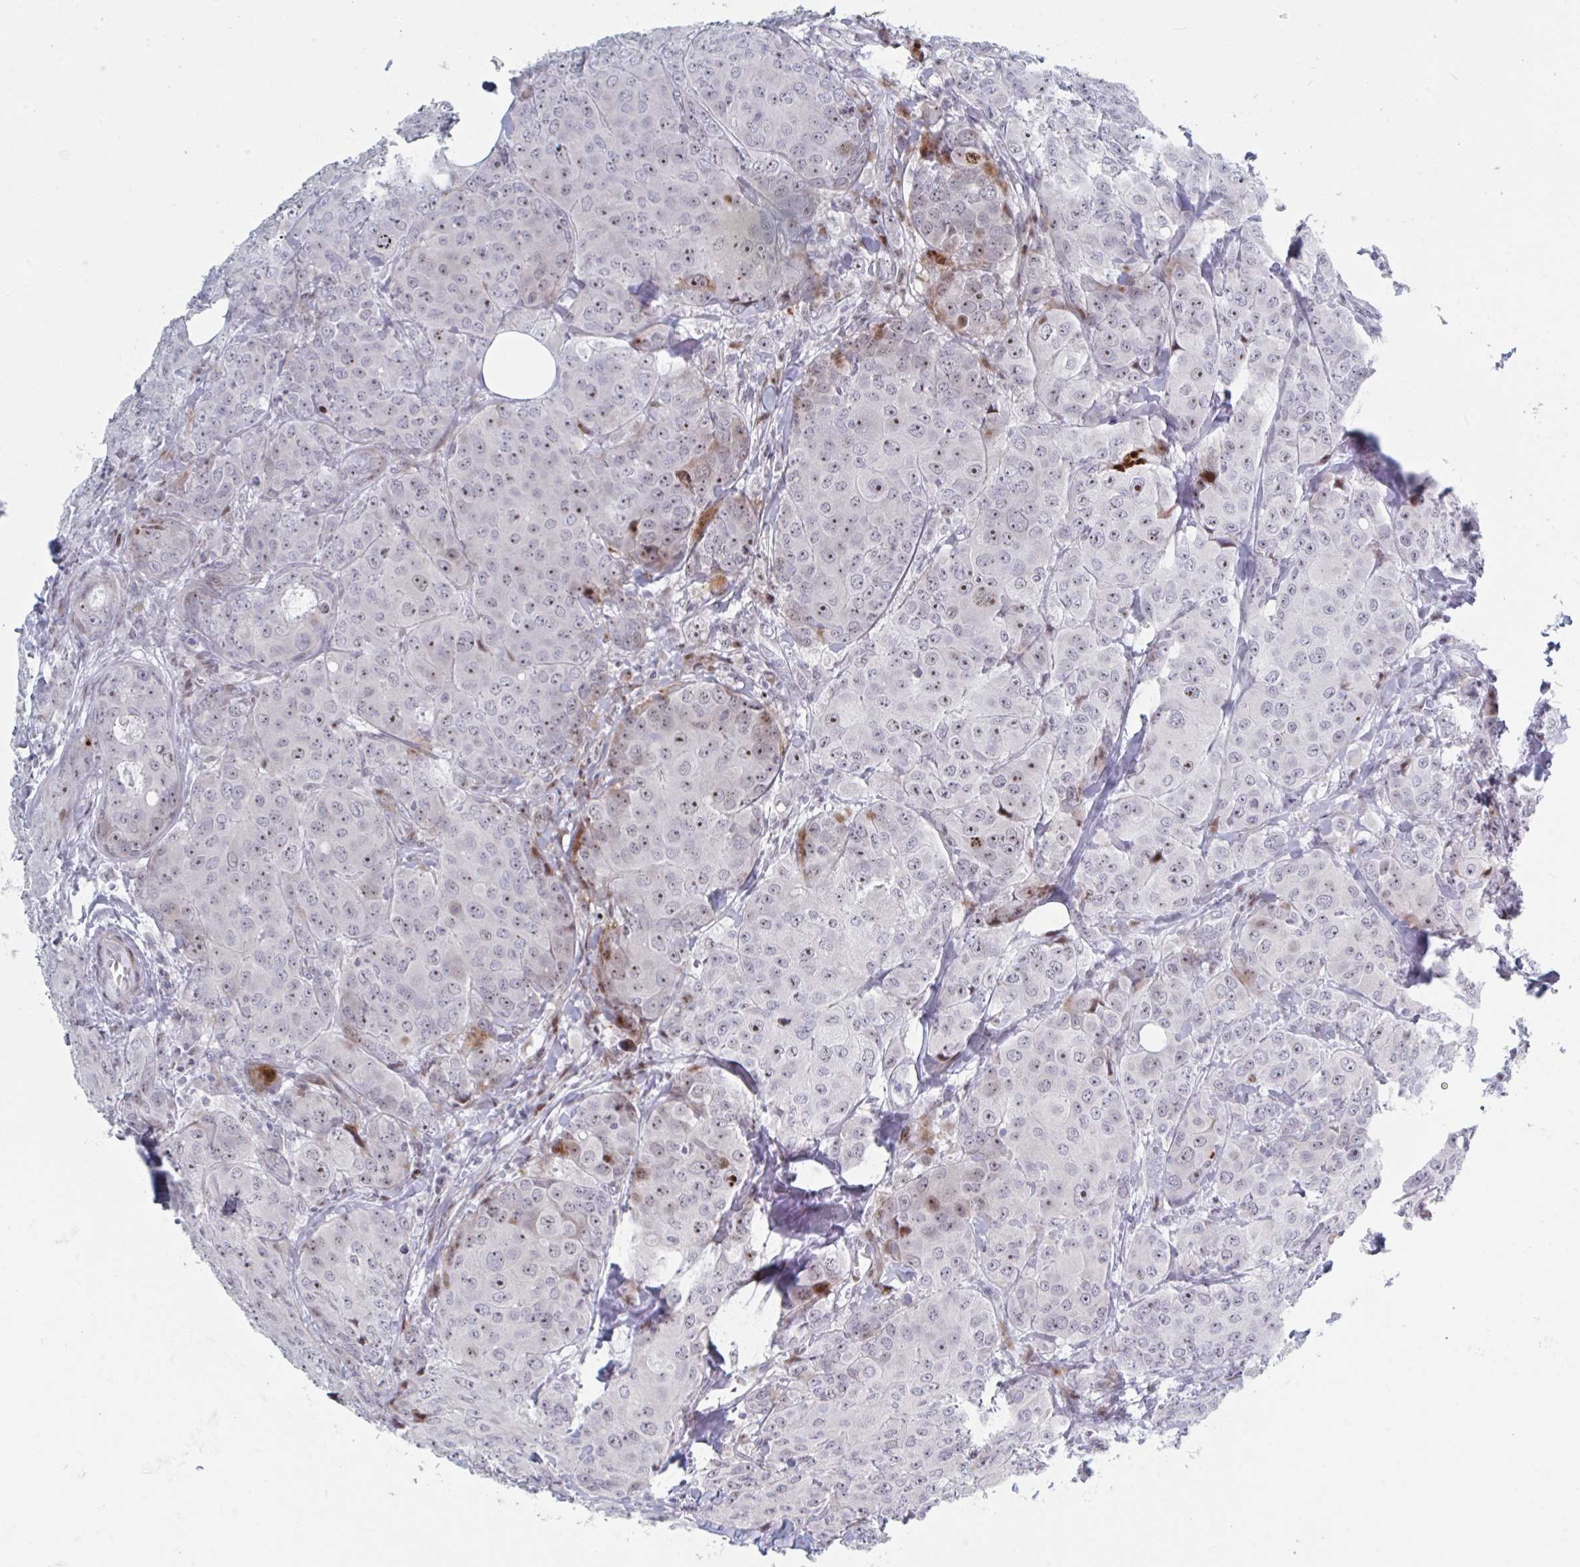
{"staining": {"intensity": "moderate", "quantity": "25%-75%", "location": "nuclear"}, "tissue": "breast cancer", "cell_type": "Tumor cells", "image_type": "cancer", "snomed": [{"axis": "morphology", "description": "Duct carcinoma"}, {"axis": "topography", "description": "Breast"}], "caption": "Protein expression analysis of human breast cancer reveals moderate nuclear expression in approximately 25%-75% of tumor cells.", "gene": "NR1H2", "patient": {"sex": "female", "age": 43}}